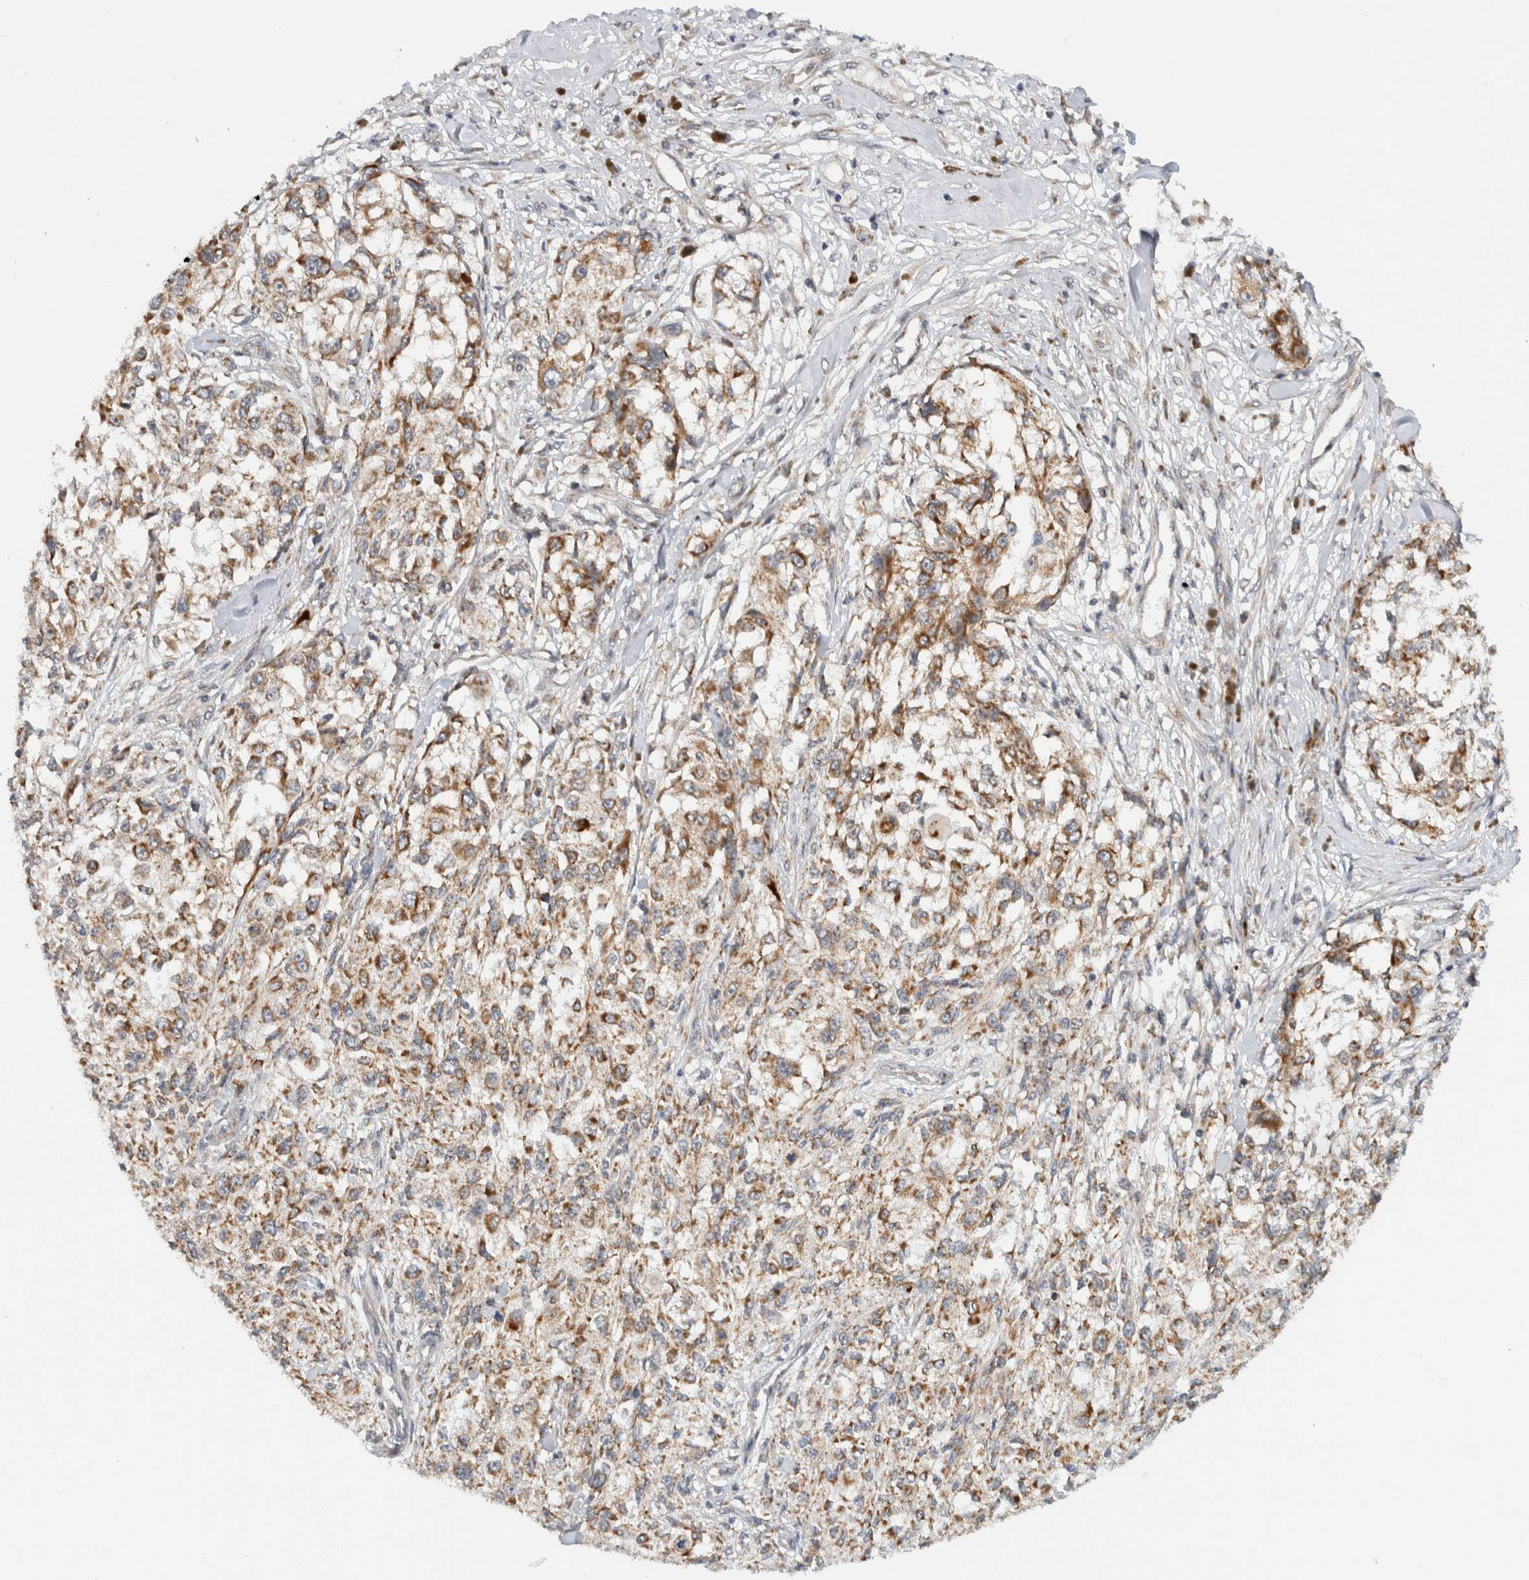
{"staining": {"intensity": "moderate", "quantity": ">75%", "location": "cytoplasmic/membranous"}, "tissue": "melanoma", "cell_type": "Tumor cells", "image_type": "cancer", "snomed": [{"axis": "morphology", "description": "Necrosis, NOS"}, {"axis": "morphology", "description": "Malignant melanoma, NOS"}, {"axis": "topography", "description": "Skin"}], "caption": "About >75% of tumor cells in melanoma exhibit moderate cytoplasmic/membranous protein positivity as visualized by brown immunohistochemical staining.", "gene": "CMC2", "patient": {"sex": "female", "age": 87}}